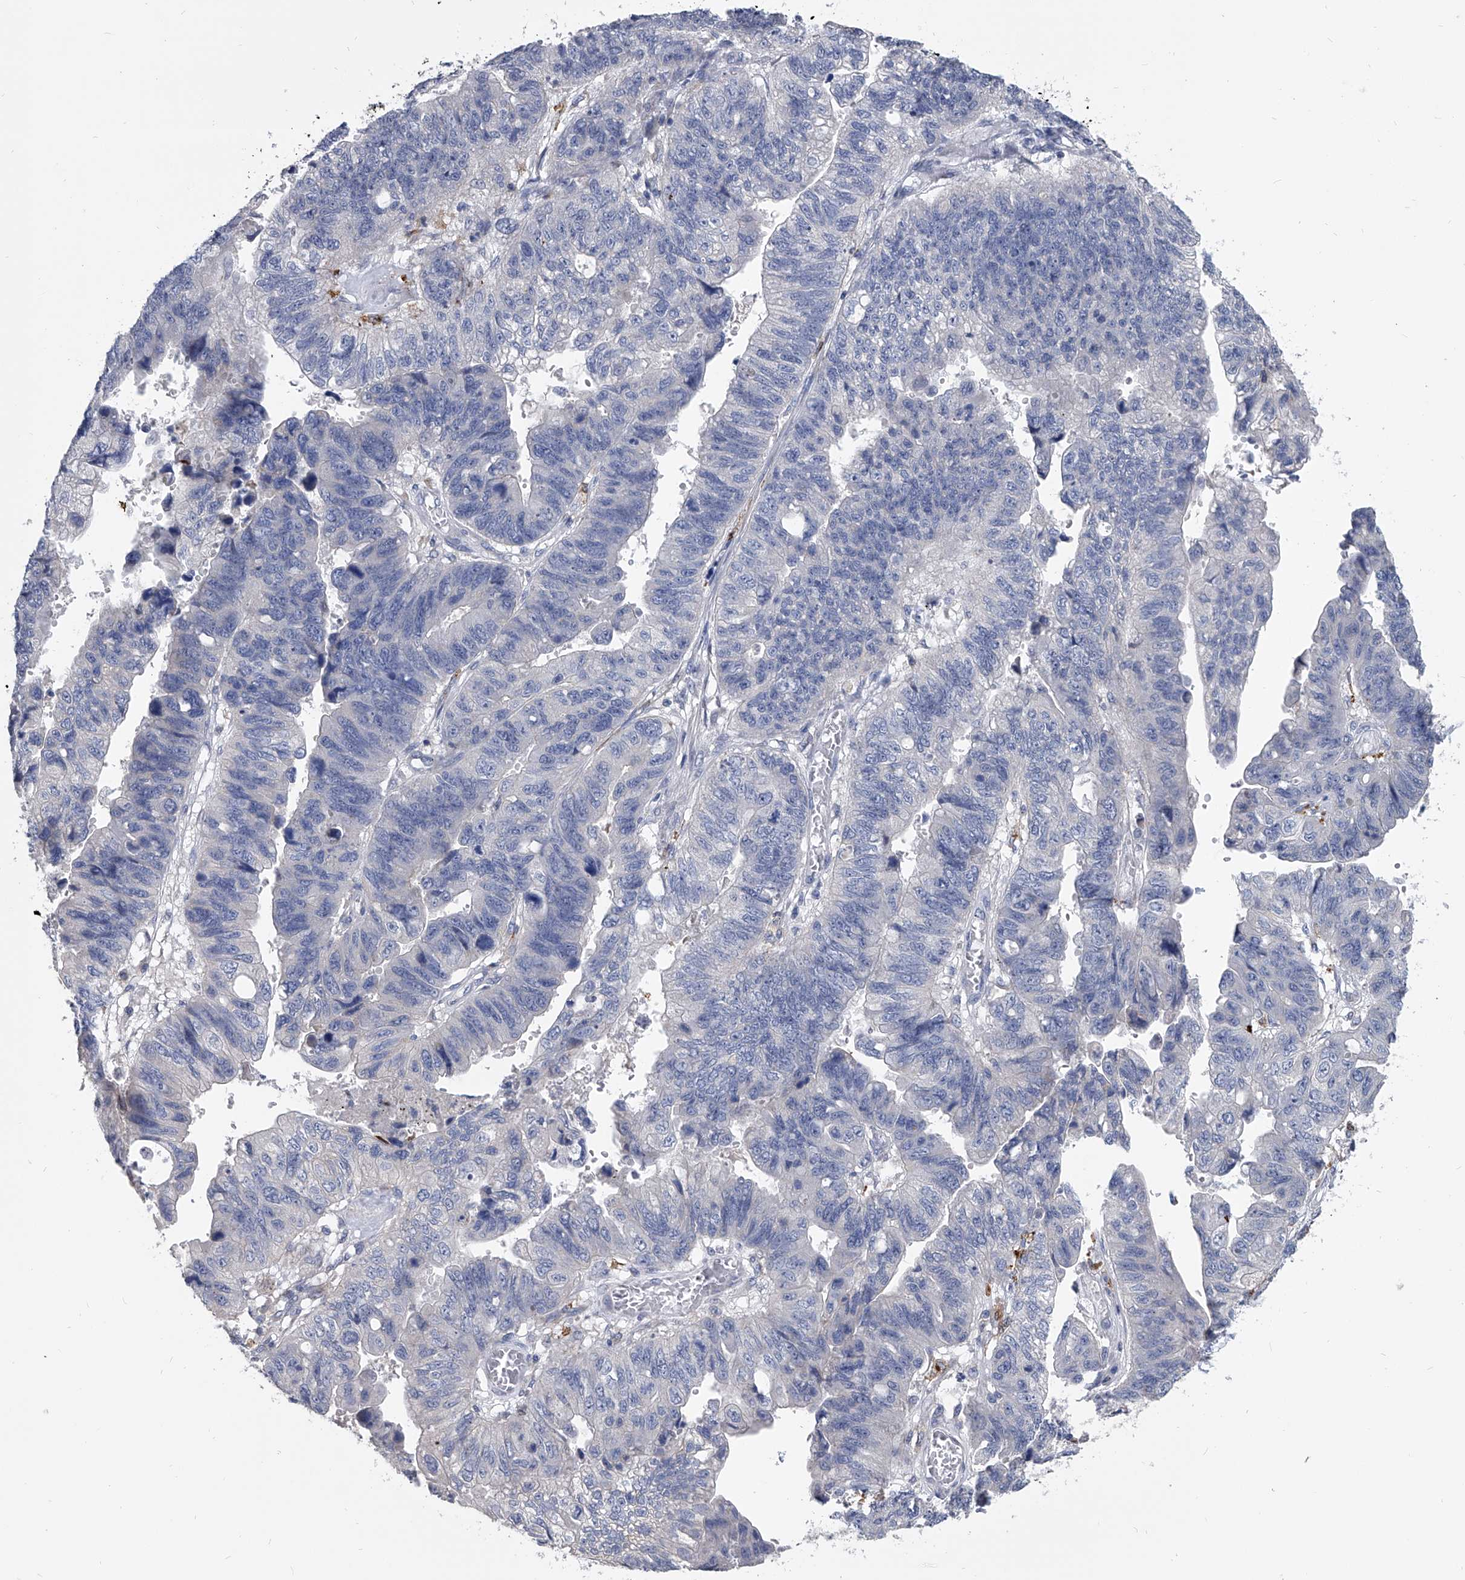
{"staining": {"intensity": "negative", "quantity": "none", "location": "none"}, "tissue": "stomach cancer", "cell_type": "Tumor cells", "image_type": "cancer", "snomed": [{"axis": "morphology", "description": "Adenocarcinoma, NOS"}, {"axis": "topography", "description": "Stomach"}], "caption": "This histopathology image is of stomach adenocarcinoma stained with immunohistochemistry to label a protein in brown with the nuclei are counter-stained blue. There is no expression in tumor cells.", "gene": "SPP1", "patient": {"sex": "male", "age": 59}}